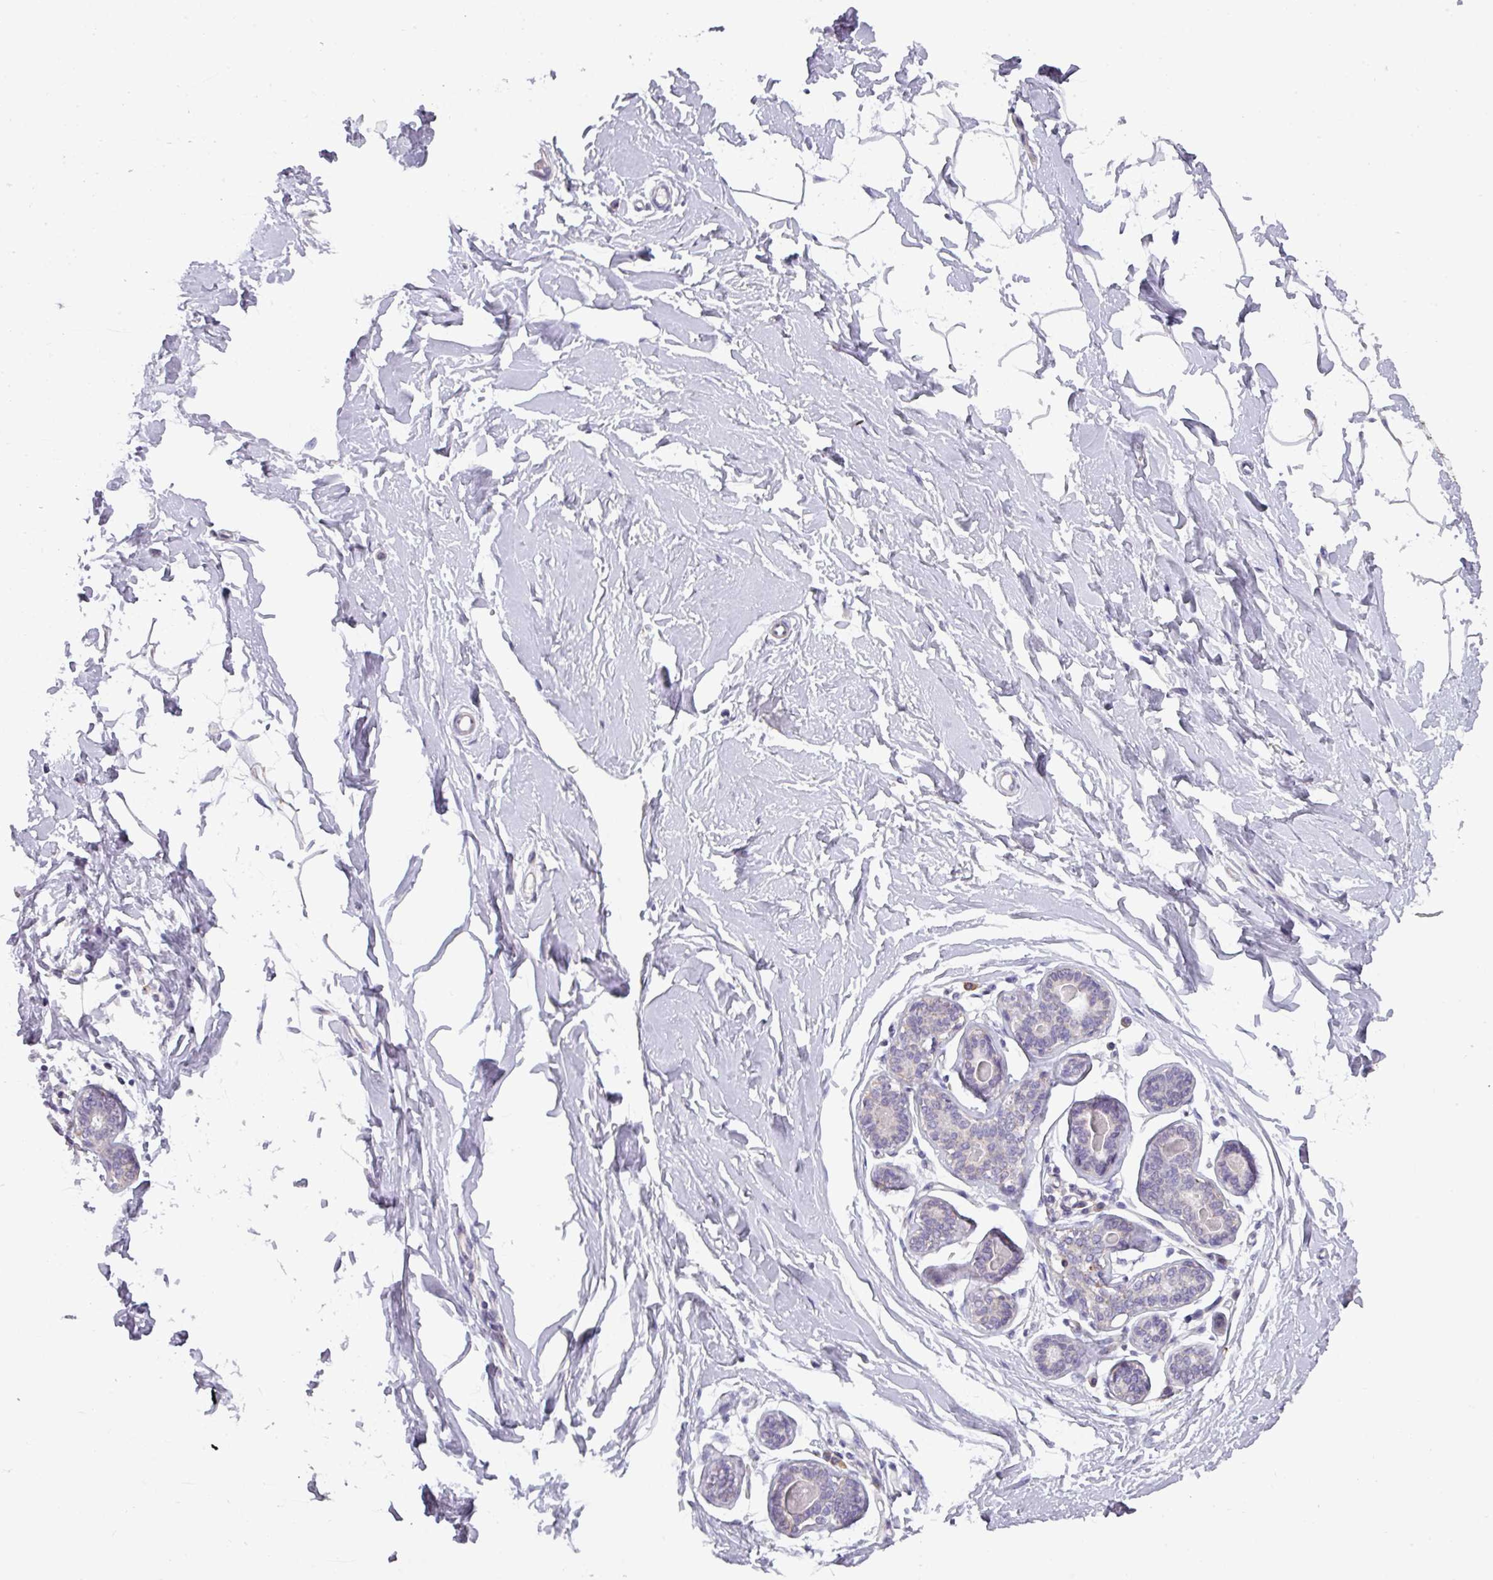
{"staining": {"intensity": "negative", "quantity": "none", "location": "none"}, "tissue": "breast", "cell_type": "Adipocytes", "image_type": "normal", "snomed": [{"axis": "morphology", "description": "Normal tissue, NOS"}, {"axis": "topography", "description": "Breast"}], "caption": "A high-resolution photomicrograph shows immunohistochemistry staining of benign breast, which displays no significant staining in adipocytes.", "gene": "C2orf68", "patient": {"sex": "female", "age": 23}}